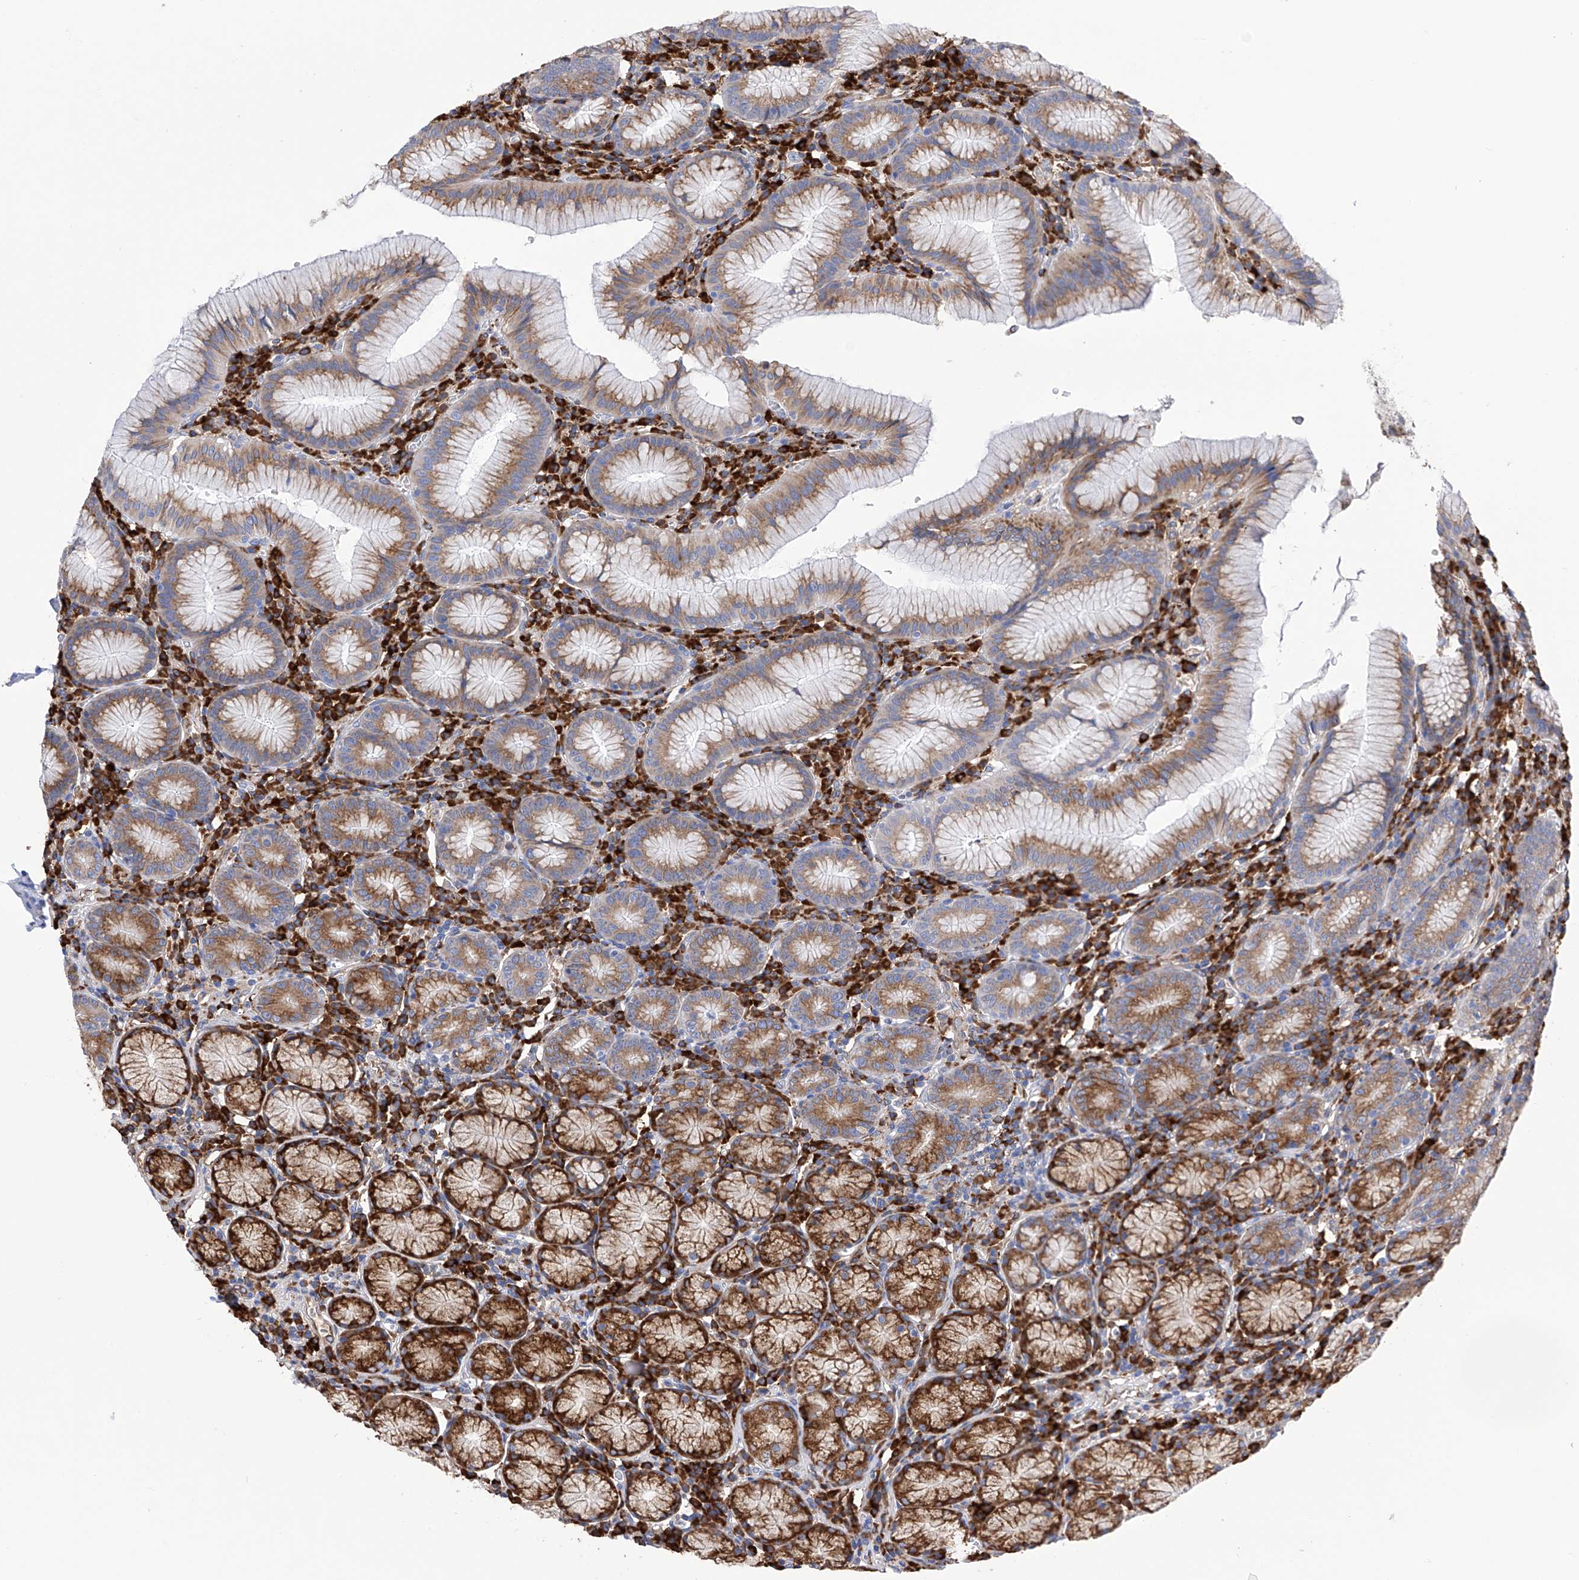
{"staining": {"intensity": "strong", "quantity": ">75%", "location": "cytoplasmic/membranous"}, "tissue": "stomach", "cell_type": "Glandular cells", "image_type": "normal", "snomed": [{"axis": "morphology", "description": "Normal tissue, NOS"}, {"axis": "topography", "description": "Stomach"}], "caption": "IHC histopathology image of unremarkable human stomach stained for a protein (brown), which displays high levels of strong cytoplasmic/membranous staining in approximately >75% of glandular cells.", "gene": "PDIA5", "patient": {"sex": "male", "age": 55}}